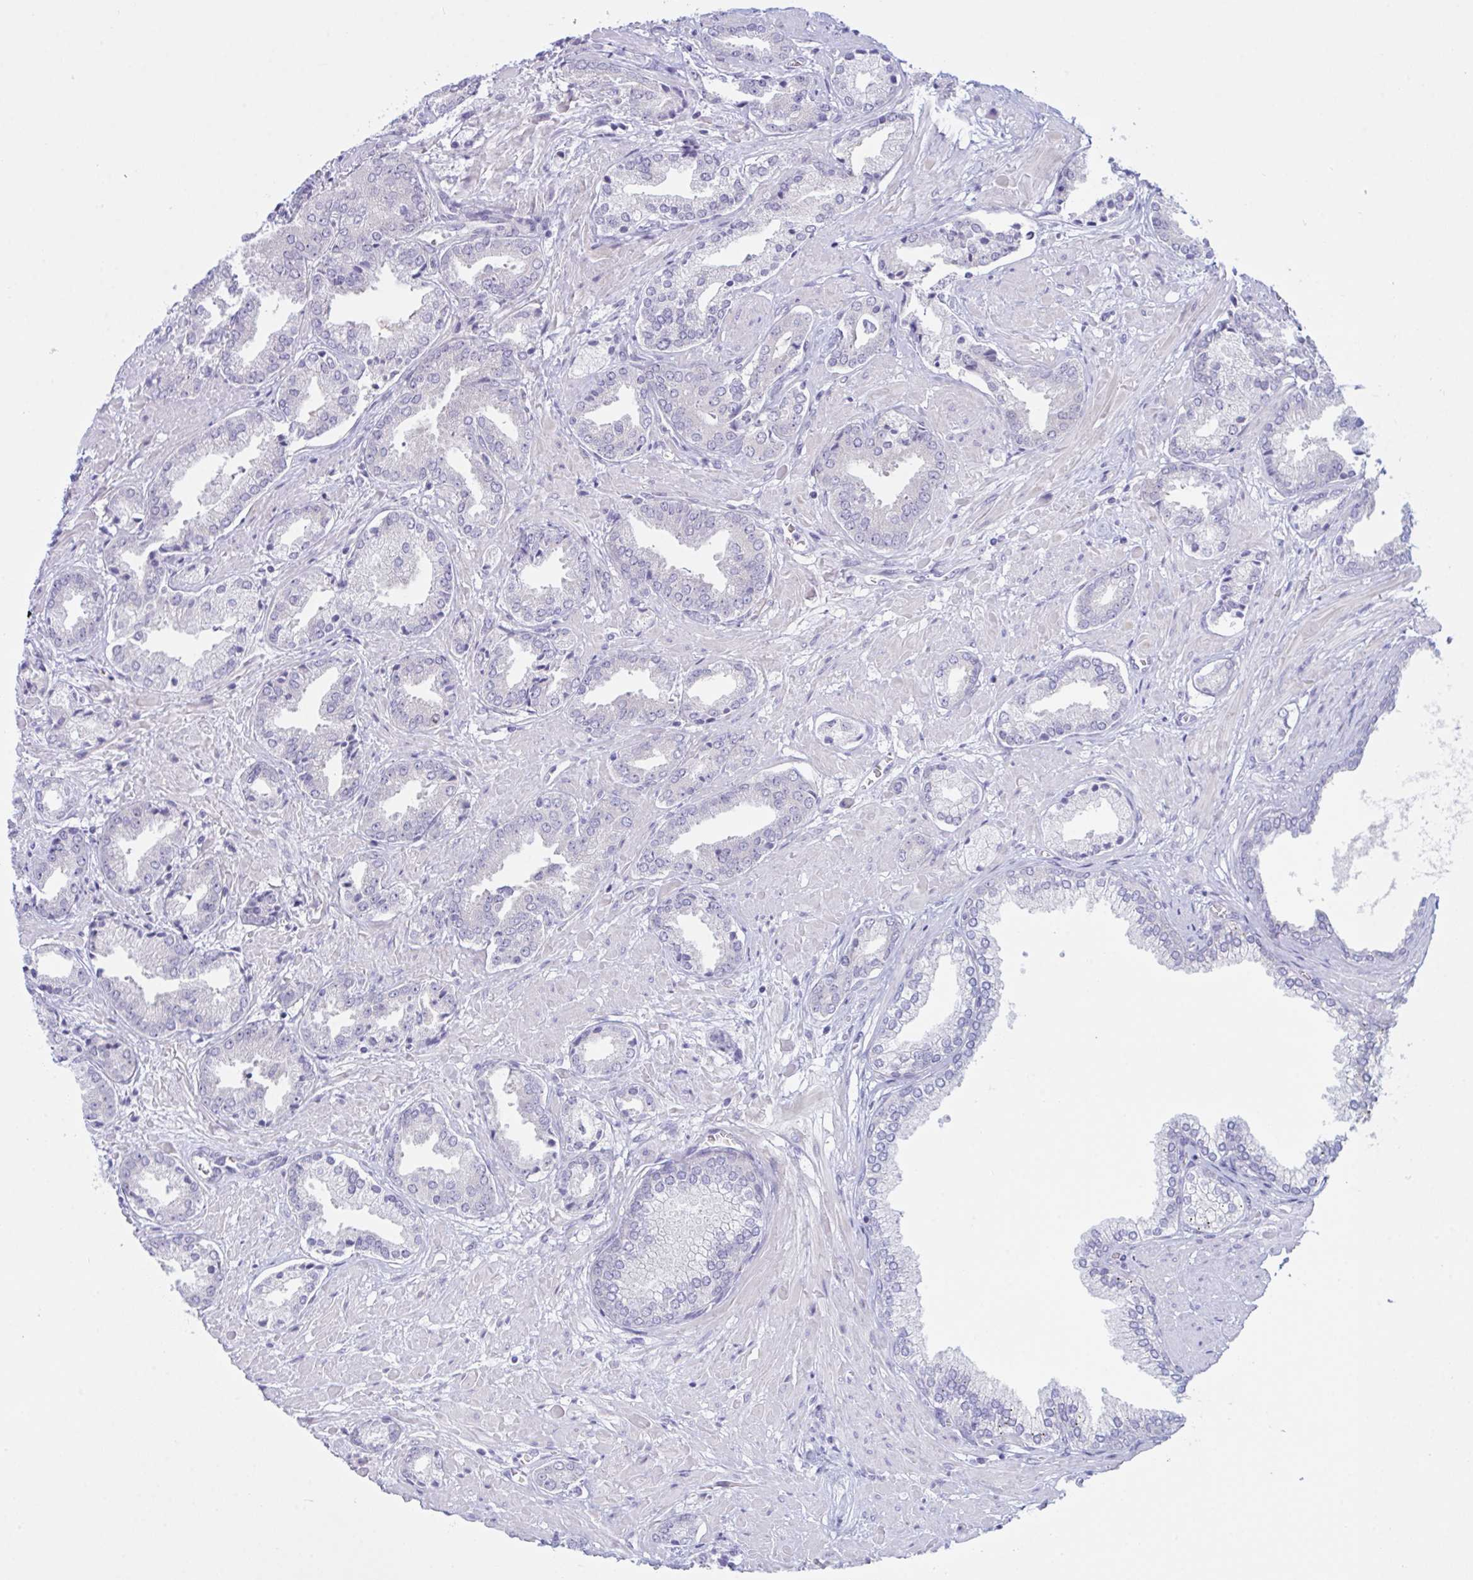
{"staining": {"intensity": "negative", "quantity": "none", "location": "none"}, "tissue": "prostate cancer", "cell_type": "Tumor cells", "image_type": "cancer", "snomed": [{"axis": "morphology", "description": "Adenocarcinoma, High grade"}, {"axis": "topography", "description": "Prostate"}], "caption": "Protein analysis of prostate cancer reveals no significant staining in tumor cells.", "gene": "NAA30", "patient": {"sex": "male", "age": 56}}